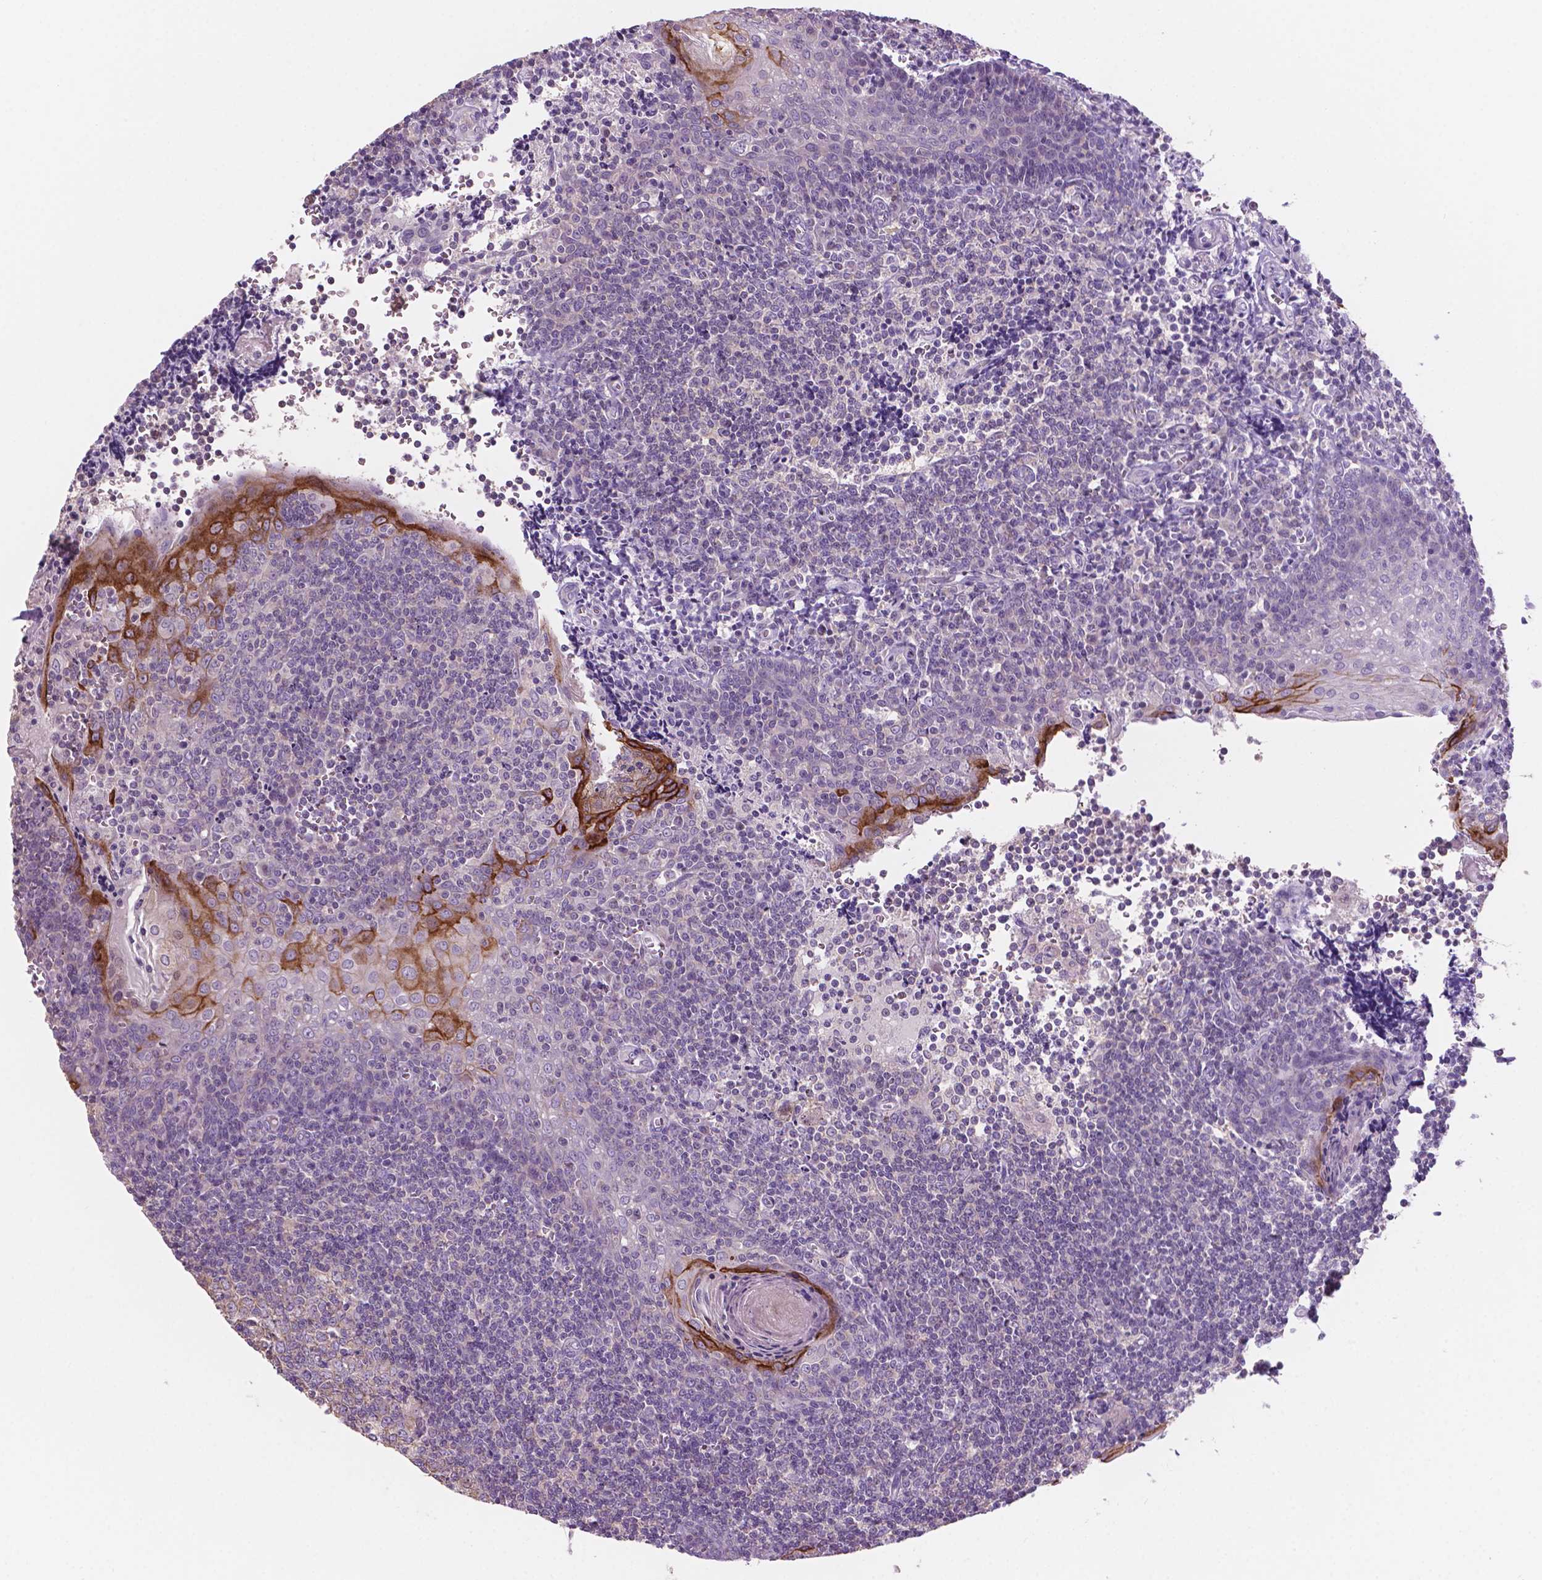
{"staining": {"intensity": "negative", "quantity": "none", "location": "none"}, "tissue": "tonsil", "cell_type": "Germinal center cells", "image_type": "normal", "snomed": [{"axis": "morphology", "description": "Normal tissue, NOS"}, {"axis": "morphology", "description": "Inflammation, NOS"}, {"axis": "topography", "description": "Tonsil"}], "caption": "Immunohistochemistry (IHC) histopathology image of normal tonsil: human tonsil stained with DAB (3,3'-diaminobenzidine) exhibits no significant protein positivity in germinal center cells. The staining was performed using DAB (3,3'-diaminobenzidine) to visualize the protein expression in brown, while the nuclei were stained in blue with hematoxylin (Magnification: 20x).", "gene": "SBSN", "patient": {"sex": "female", "age": 31}}